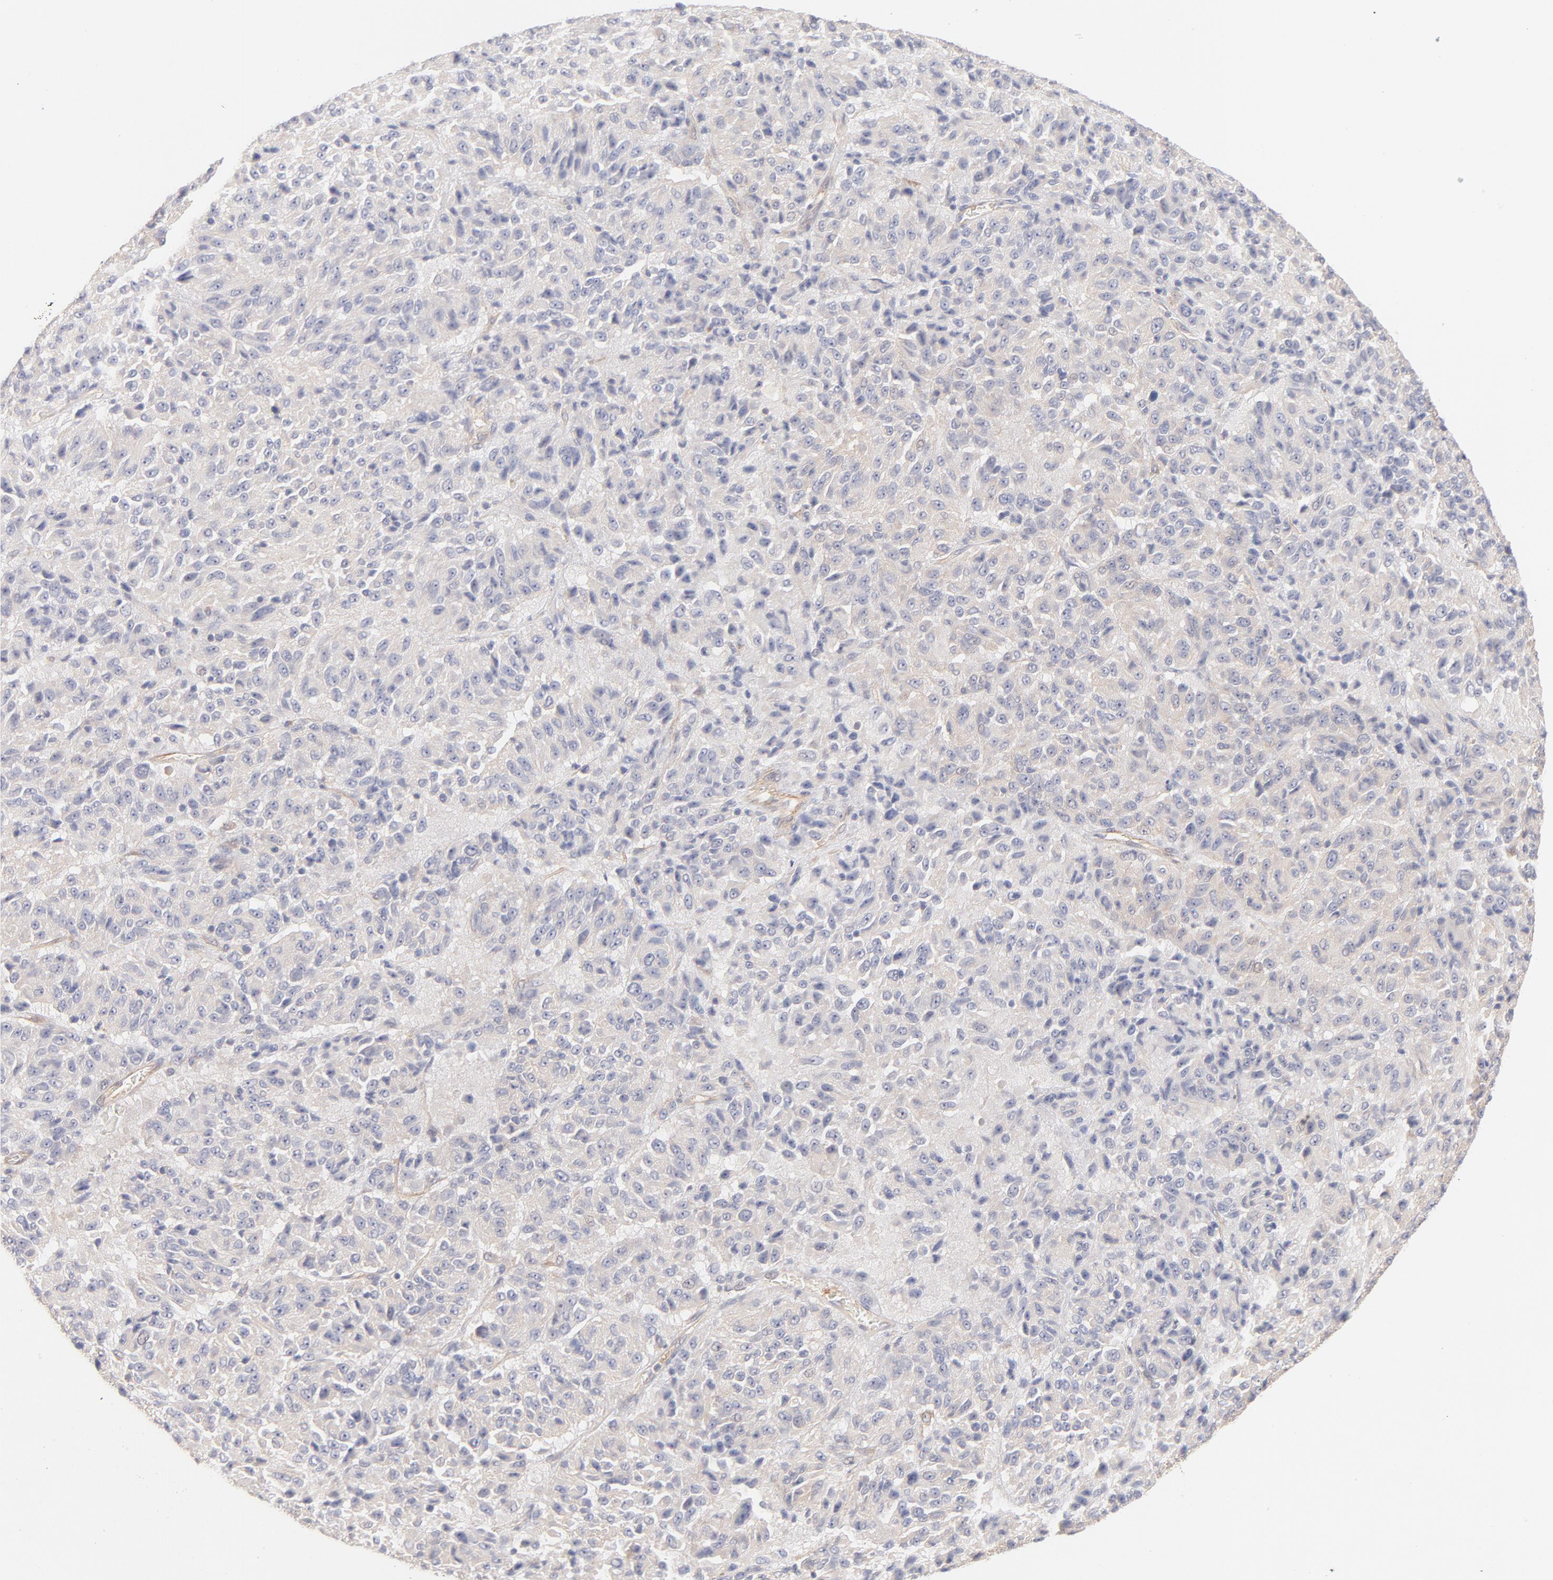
{"staining": {"intensity": "negative", "quantity": "none", "location": "none"}, "tissue": "melanoma", "cell_type": "Tumor cells", "image_type": "cancer", "snomed": [{"axis": "morphology", "description": "Malignant melanoma, Metastatic site"}, {"axis": "topography", "description": "Lung"}], "caption": "Immunohistochemical staining of human malignant melanoma (metastatic site) shows no significant positivity in tumor cells. (Stains: DAB immunohistochemistry with hematoxylin counter stain, Microscopy: brightfield microscopy at high magnification).", "gene": "LDLRAP1", "patient": {"sex": "male", "age": 64}}